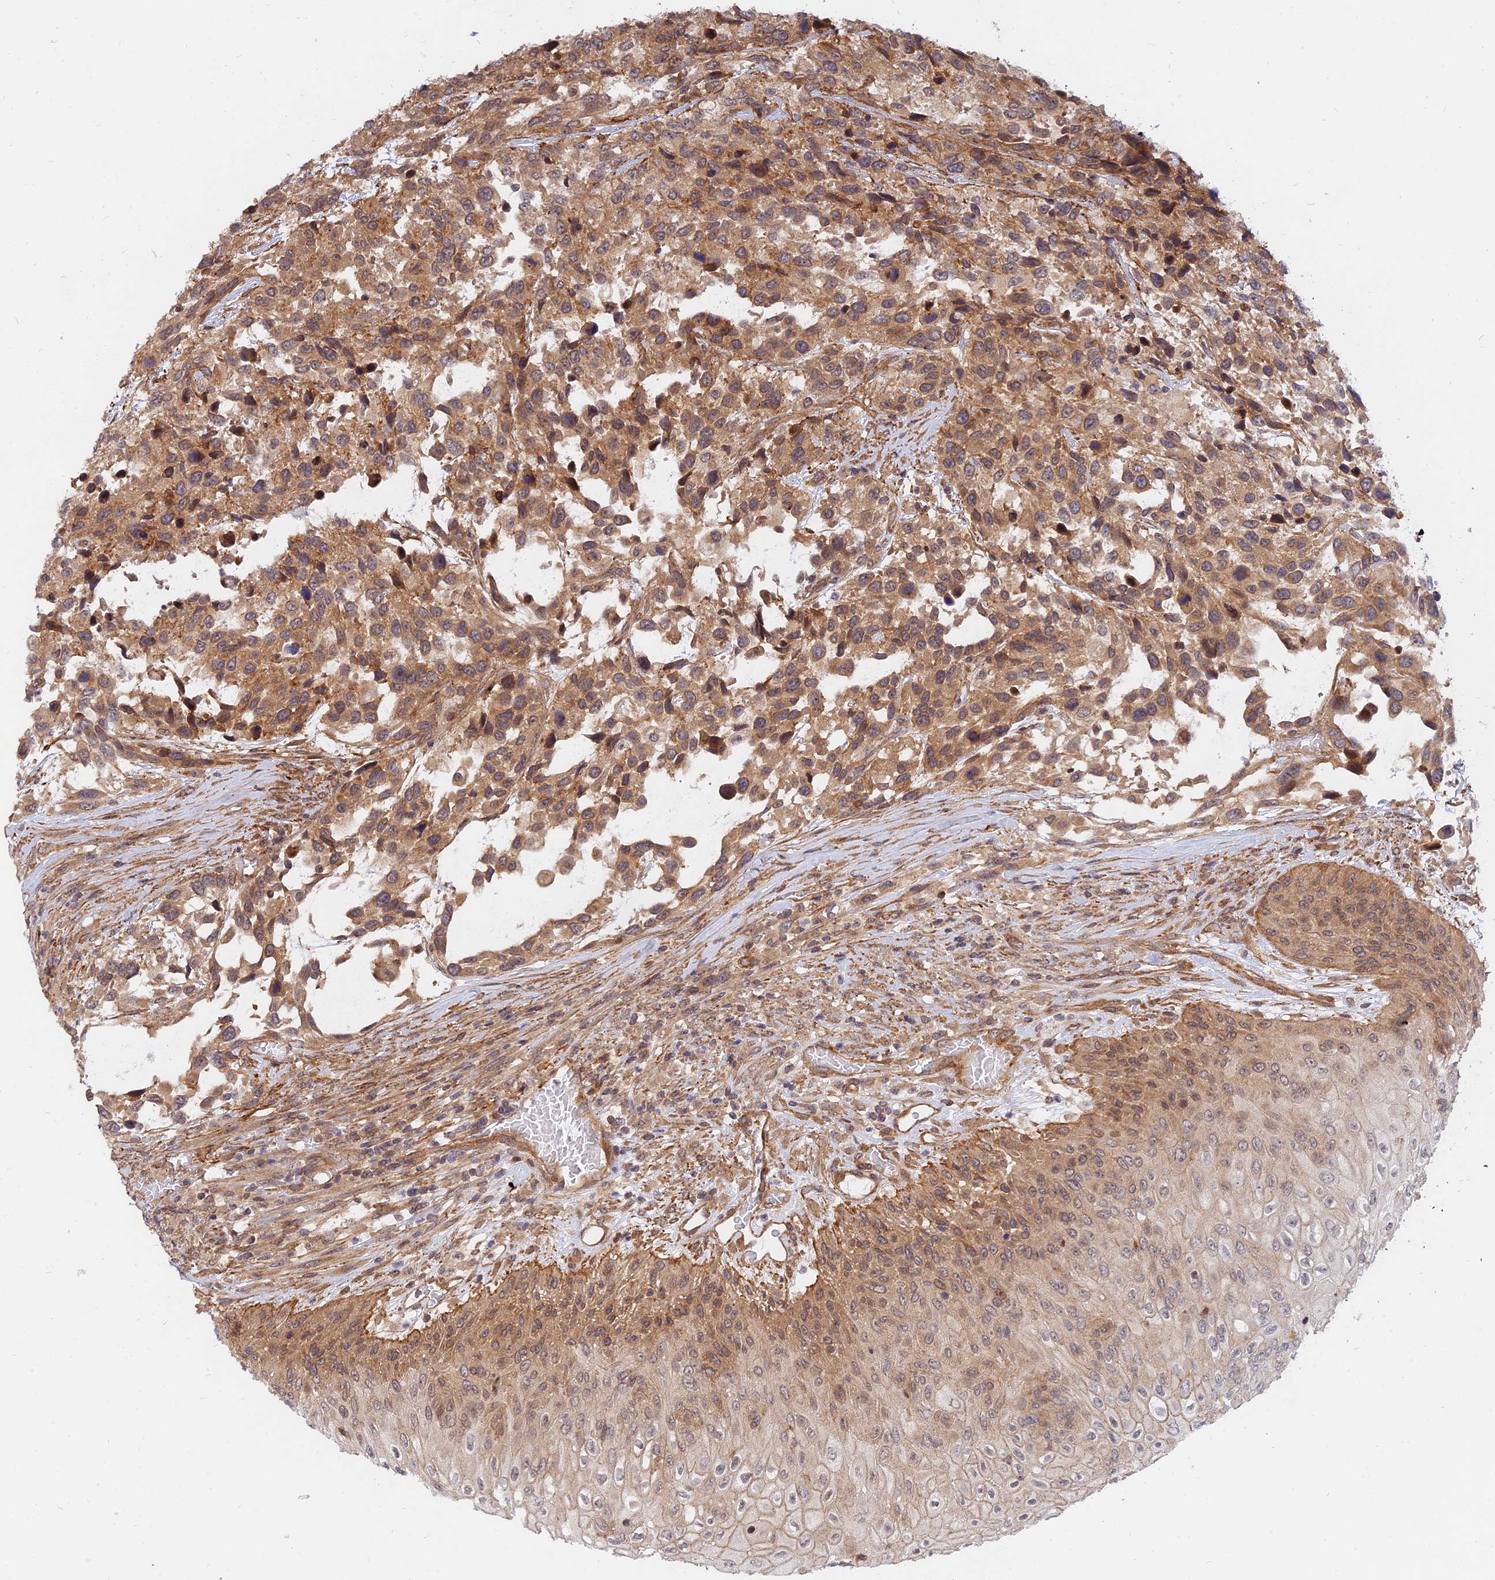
{"staining": {"intensity": "moderate", "quantity": ">75%", "location": "cytoplasmic/membranous"}, "tissue": "urothelial cancer", "cell_type": "Tumor cells", "image_type": "cancer", "snomed": [{"axis": "morphology", "description": "Urothelial carcinoma, High grade"}, {"axis": "topography", "description": "Urinary bladder"}], "caption": "A brown stain labels moderate cytoplasmic/membranous expression of a protein in urothelial cancer tumor cells.", "gene": "WDR41", "patient": {"sex": "female", "age": 70}}